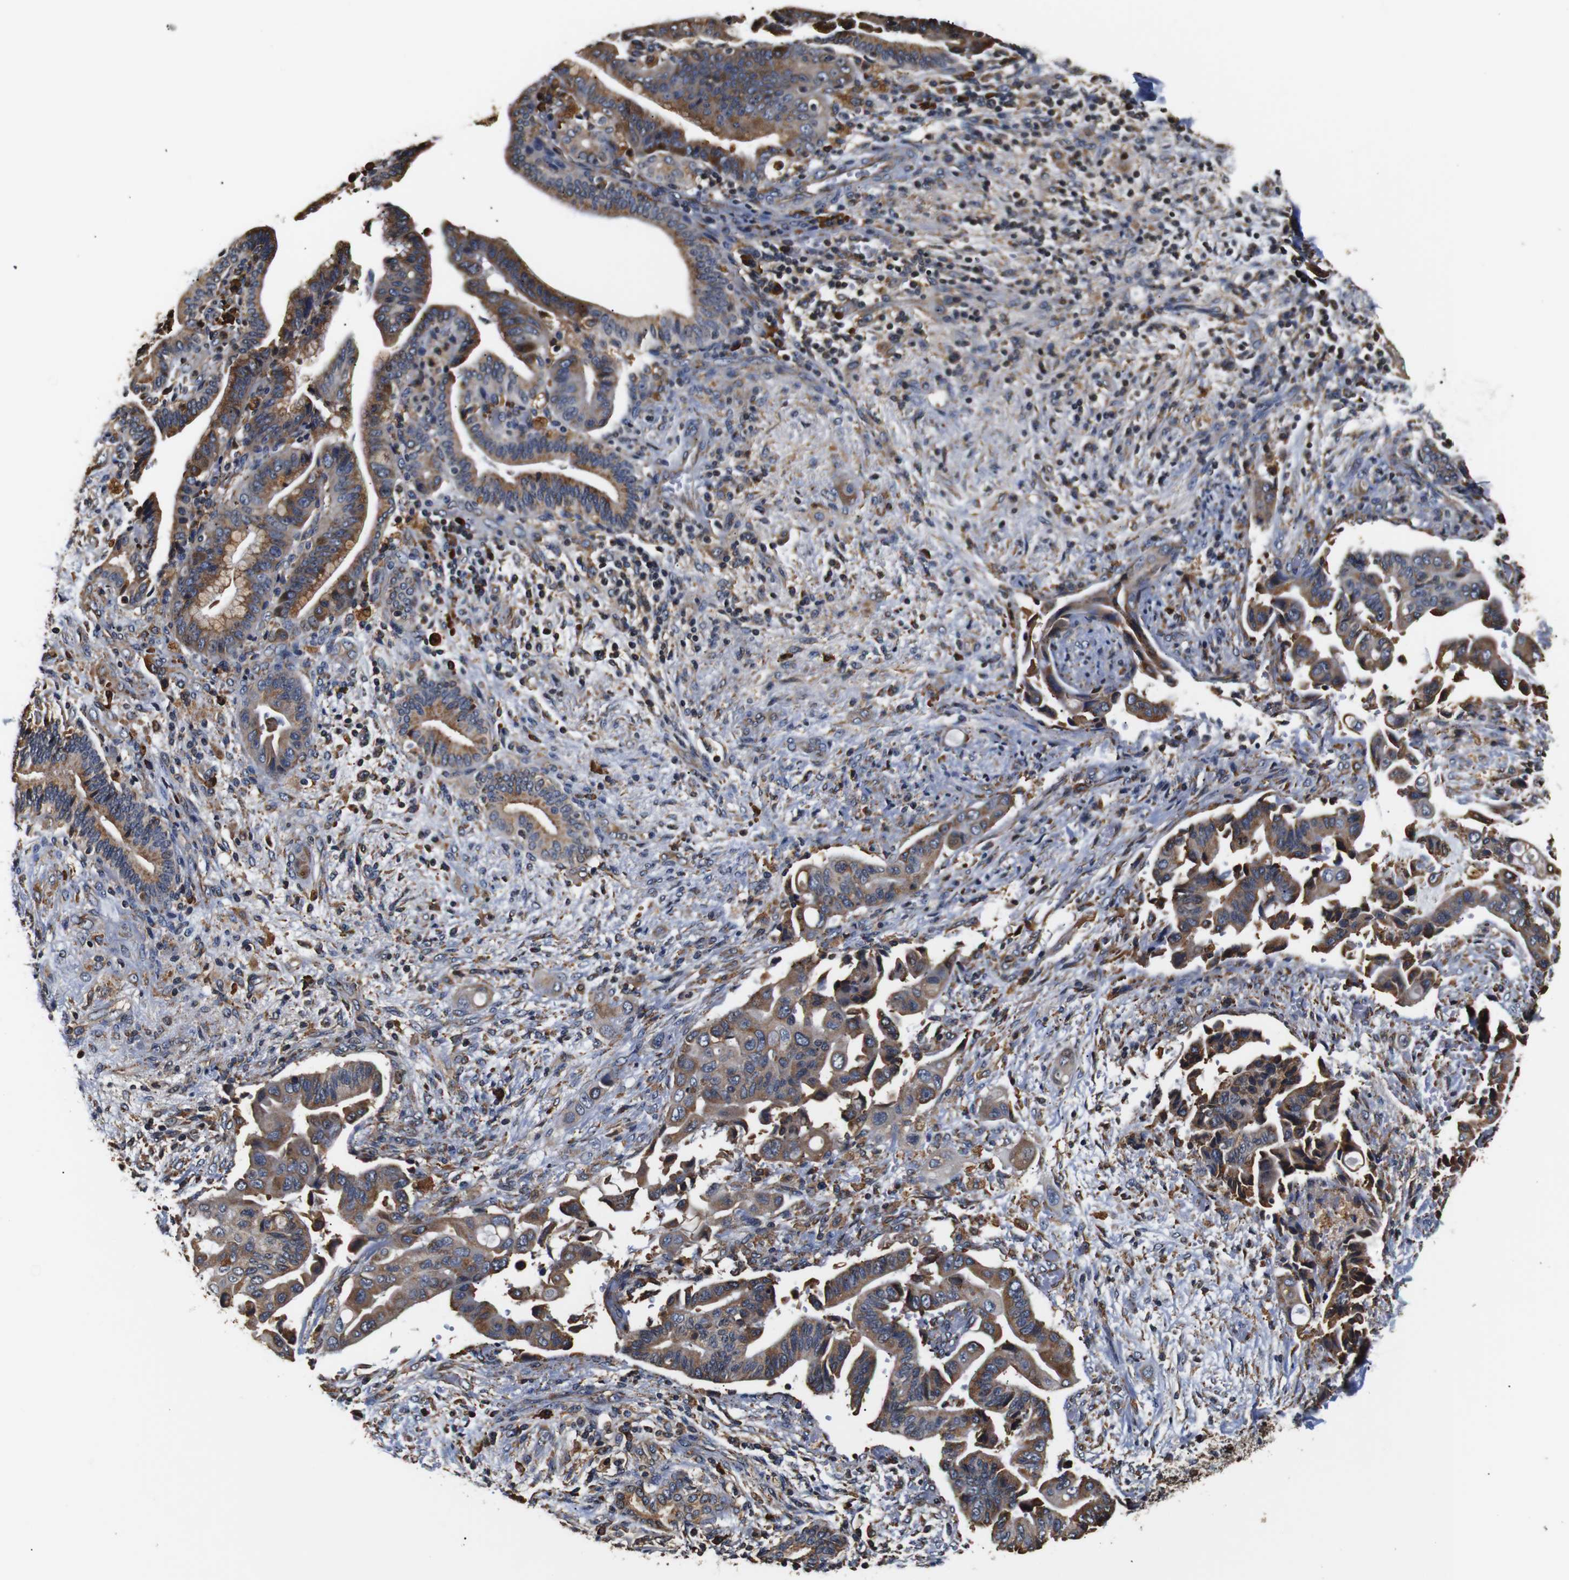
{"staining": {"intensity": "weak", "quantity": ">75%", "location": "cytoplasmic/membranous"}, "tissue": "liver cancer", "cell_type": "Tumor cells", "image_type": "cancer", "snomed": [{"axis": "morphology", "description": "Cholangiocarcinoma"}, {"axis": "topography", "description": "Liver"}], "caption": "Liver cholangiocarcinoma stained for a protein shows weak cytoplasmic/membranous positivity in tumor cells. (DAB (3,3'-diaminobenzidine) IHC with brightfield microscopy, high magnification).", "gene": "HHIP", "patient": {"sex": "female", "age": 61}}